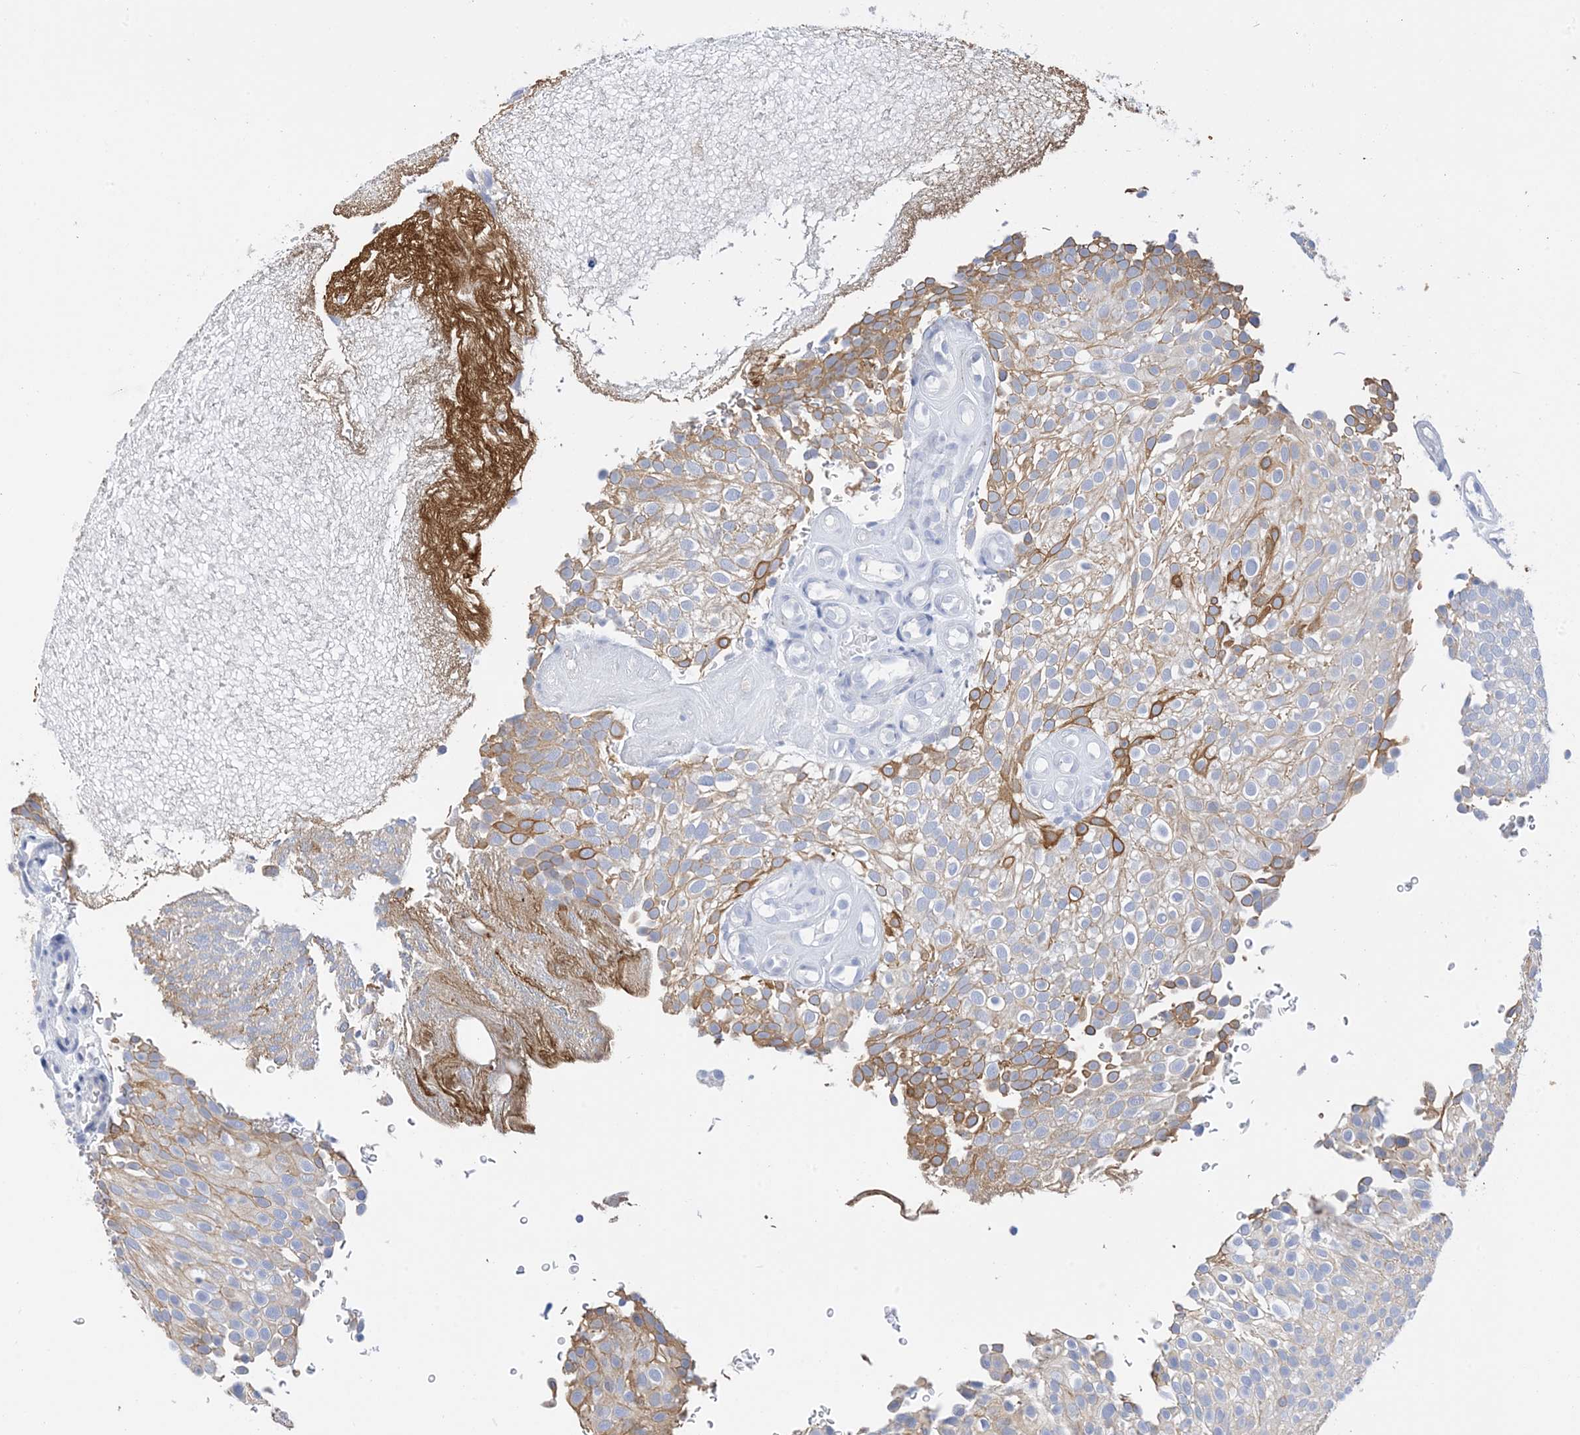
{"staining": {"intensity": "moderate", "quantity": "<25%", "location": "cytoplasmic/membranous"}, "tissue": "urothelial cancer", "cell_type": "Tumor cells", "image_type": "cancer", "snomed": [{"axis": "morphology", "description": "Urothelial carcinoma, Low grade"}, {"axis": "topography", "description": "Urinary bladder"}], "caption": "A brown stain highlights moderate cytoplasmic/membranous positivity of a protein in human urothelial carcinoma (low-grade) tumor cells.", "gene": "PLK4", "patient": {"sex": "male", "age": 78}}